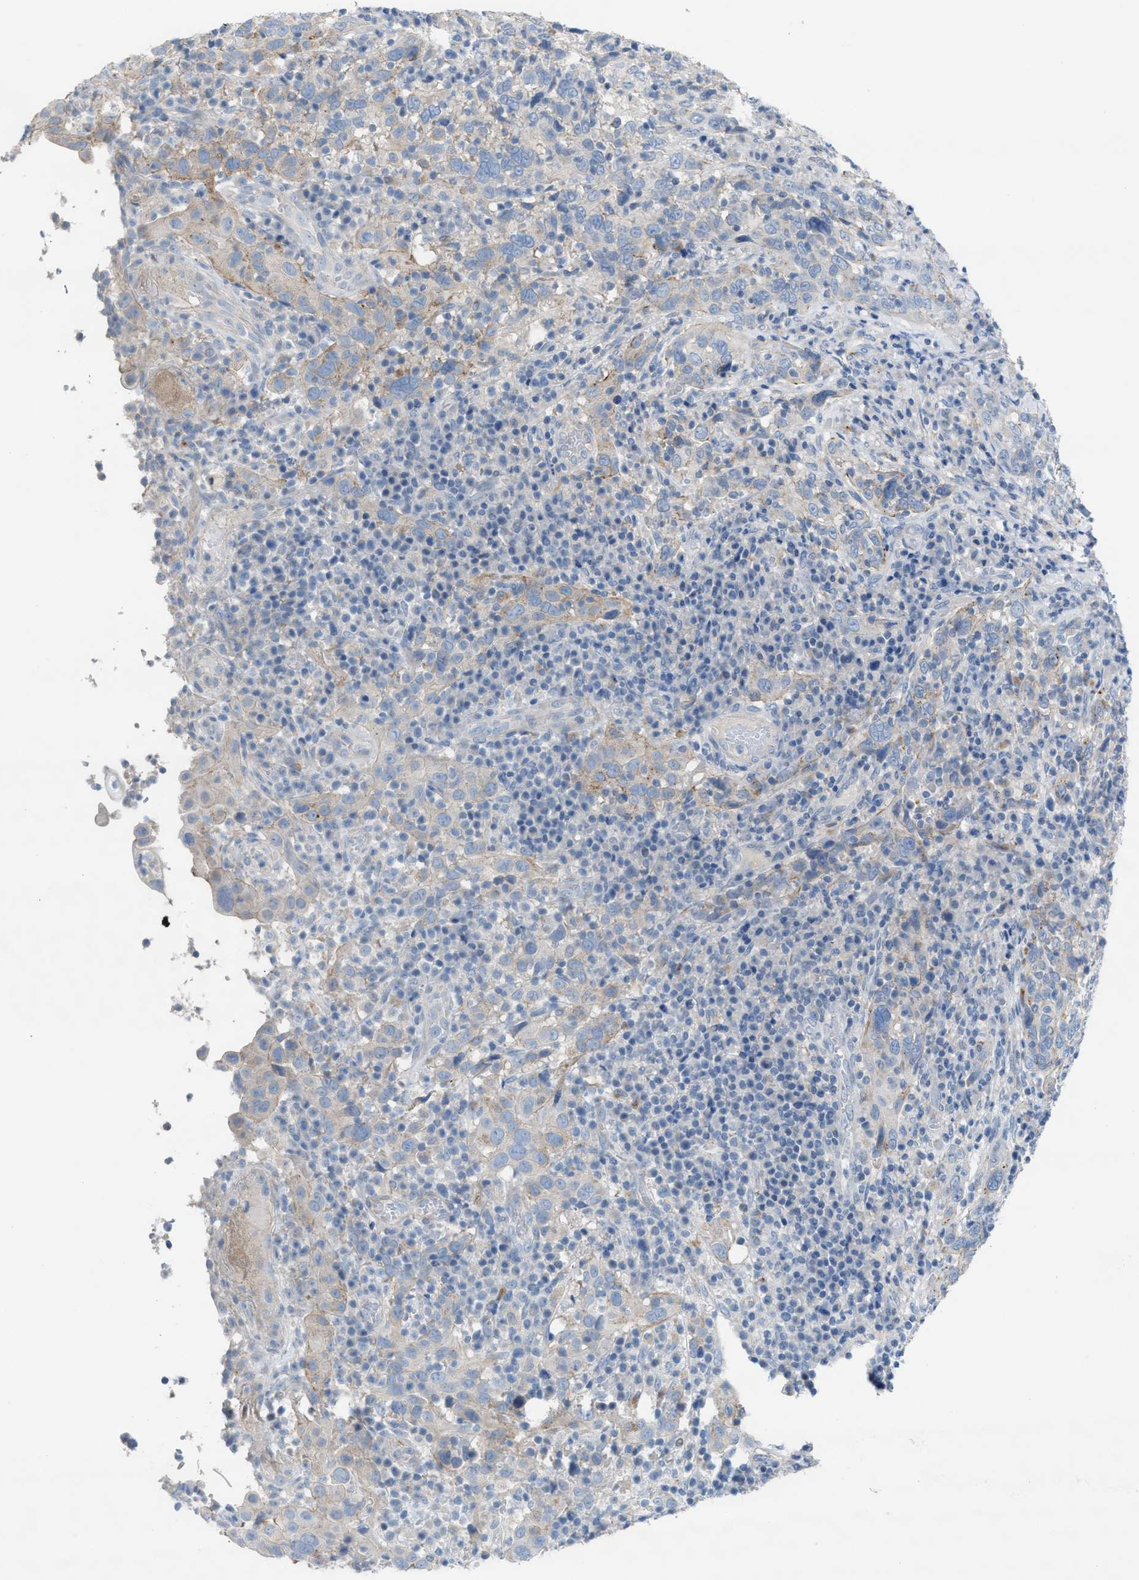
{"staining": {"intensity": "weak", "quantity": "<25%", "location": "cytoplasmic/membranous"}, "tissue": "cervical cancer", "cell_type": "Tumor cells", "image_type": "cancer", "snomed": [{"axis": "morphology", "description": "Squamous cell carcinoma, NOS"}, {"axis": "topography", "description": "Cervix"}], "caption": "Tumor cells show no significant staining in cervical squamous cell carcinoma.", "gene": "ASPA", "patient": {"sex": "female", "age": 46}}